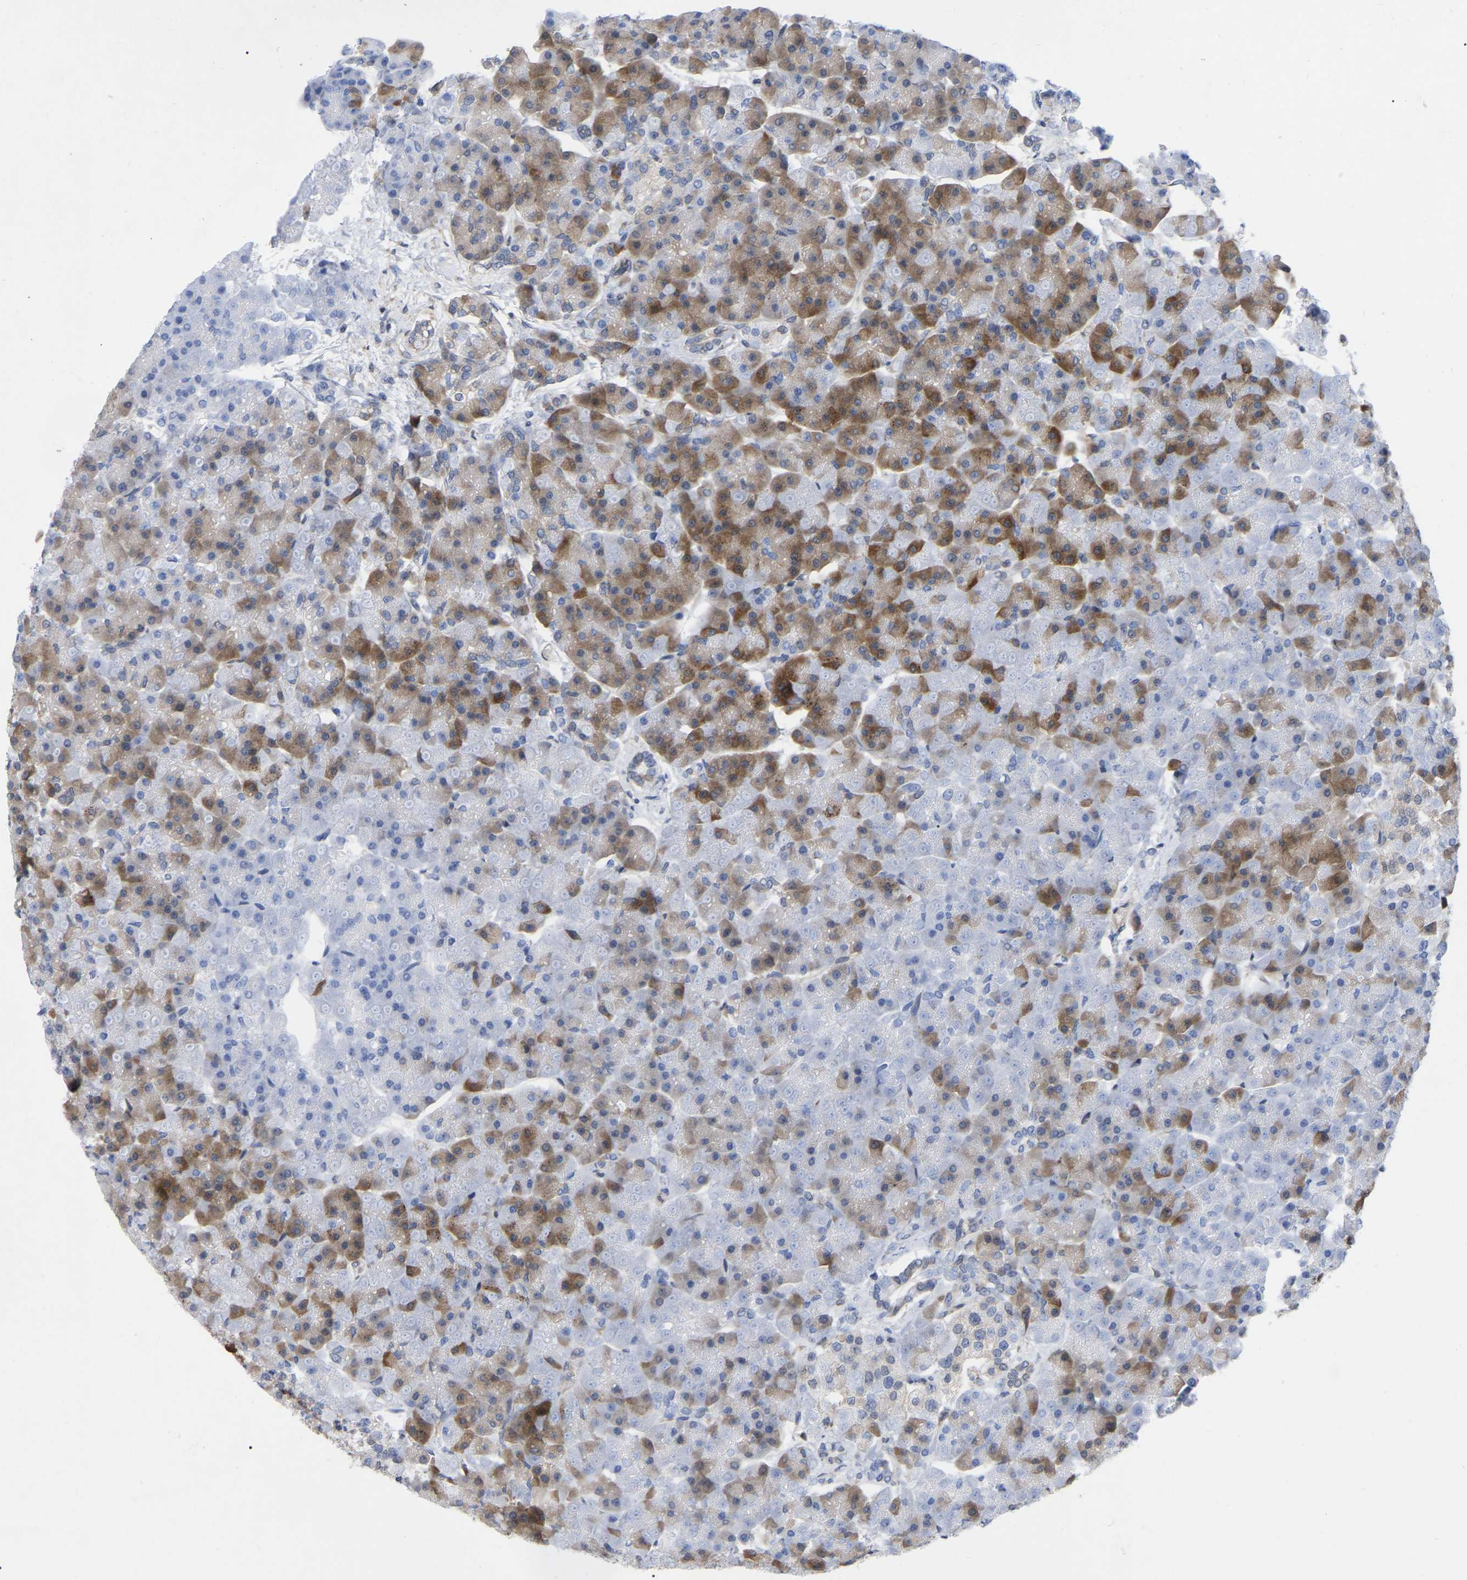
{"staining": {"intensity": "strong", "quantity": ">75%", "location": "cytoplasmic/membranous"}, "tissue": "pancreas", "cell_type": "Exocrine glandular cells", "image_type": "normal", "snomed": [{"axis": "morphology", "description": "Normal tissue, NOS"}, {"axis": "topography", "description": "Pancreas"}], "caption": "Exocrine glandular cells reveal strong cytoplasmic/membranous positivity in about >75% of cells in benign pancreas.", "gene": "UBE4B", "patient": {"sex": "female", "age": 70}}